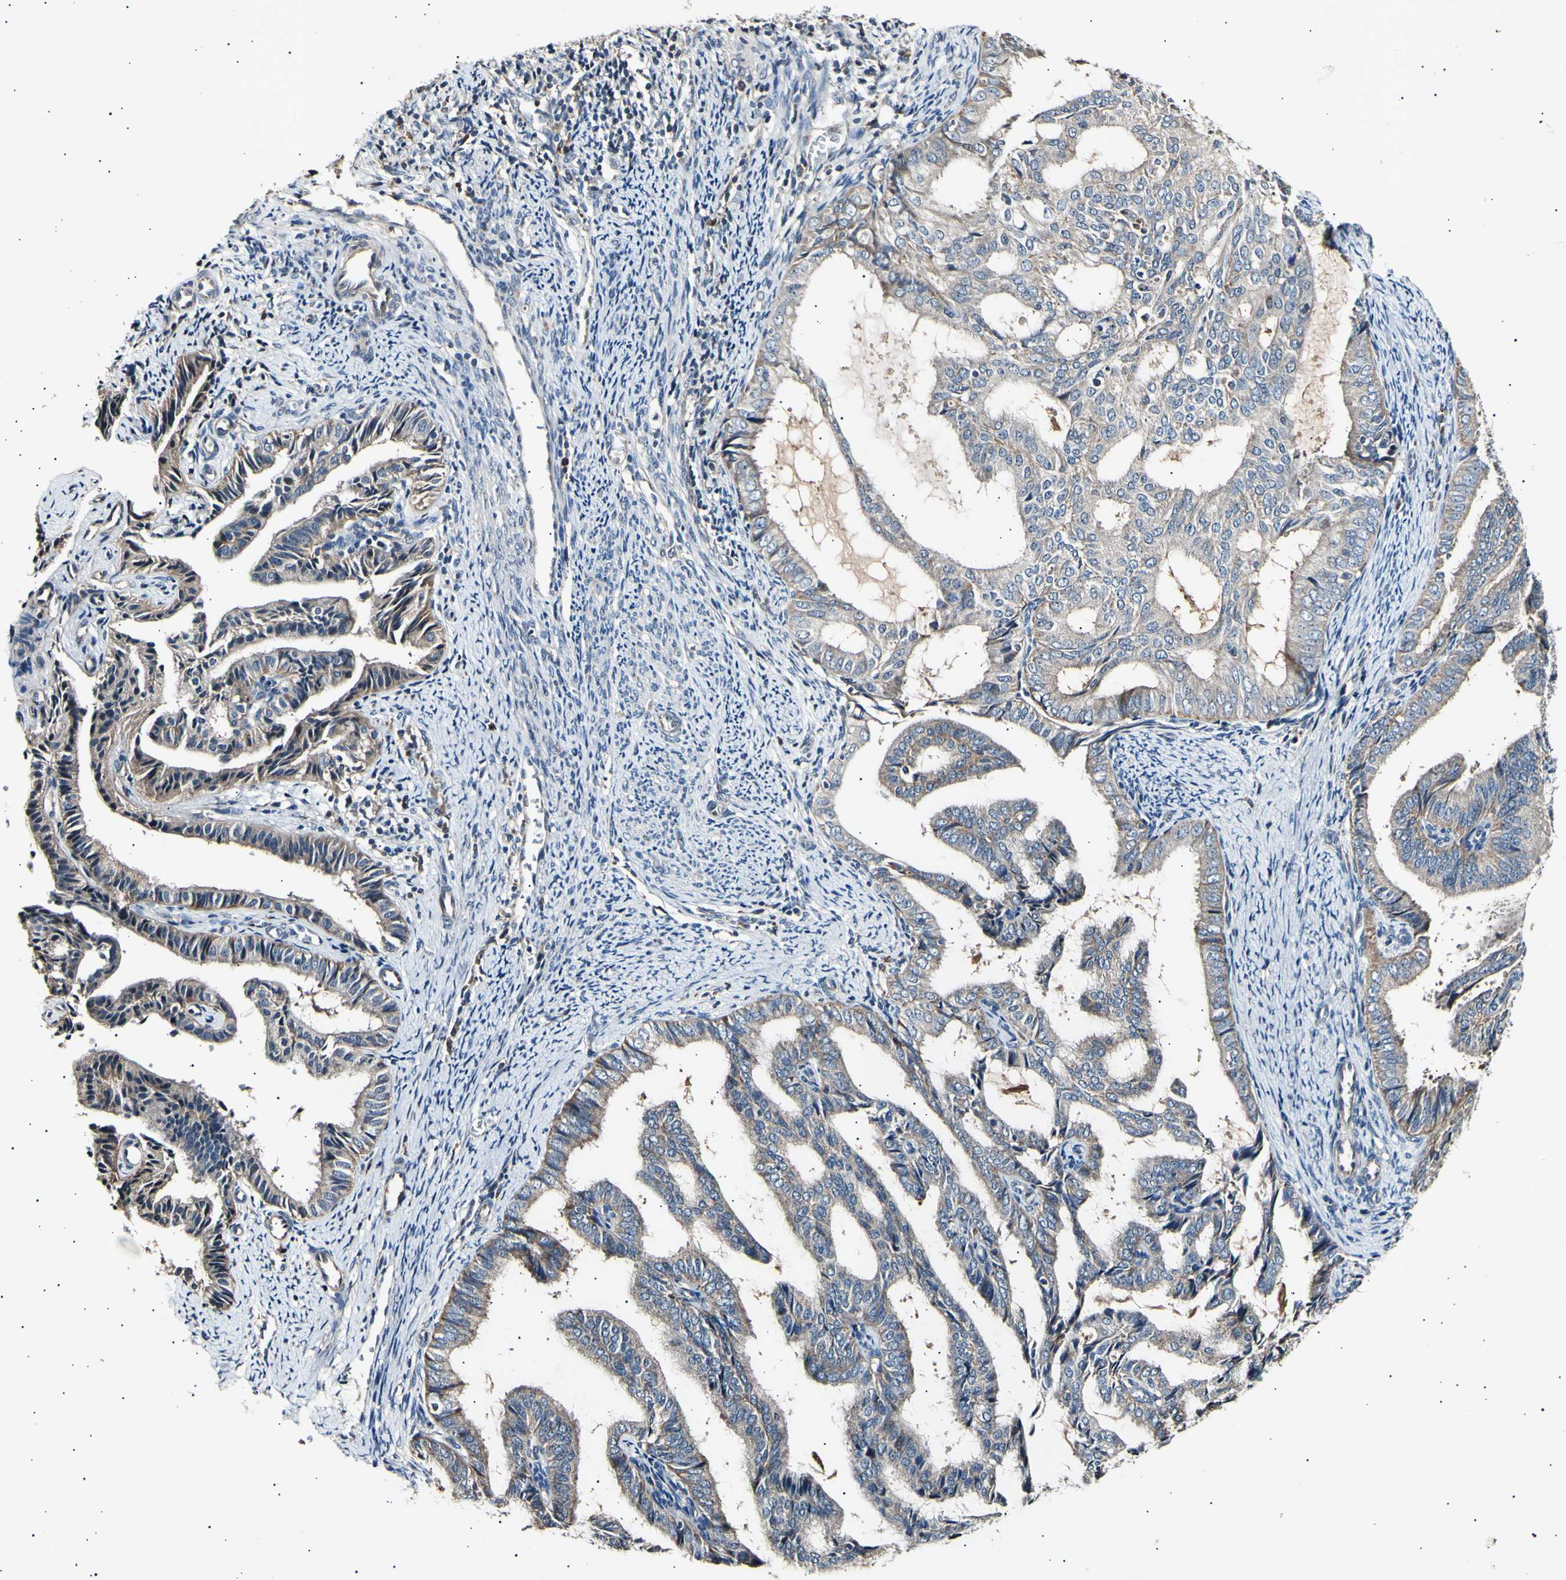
{"staining": {"intensity": "weak", "quantity": ">75%", "location": "cytoplasmic/membranous"}, "tissue": "endometrial cancer", "cell_type": "Tumor cells", "image_type": "cancer", "snomed": [{"axis": "morphology", "description": "Adenocarcinoma, NOS"}, {"axis": "topography", "description": "Endometrium"}], "caption": "Protein staining demonstrates weak cytoplasmic/membranous staining in about >75% of tumor cells in endometrial cancer (adenocarcinoma).", "gene": "ITGA6", "patient": {"sex": "female", "age": 58}}